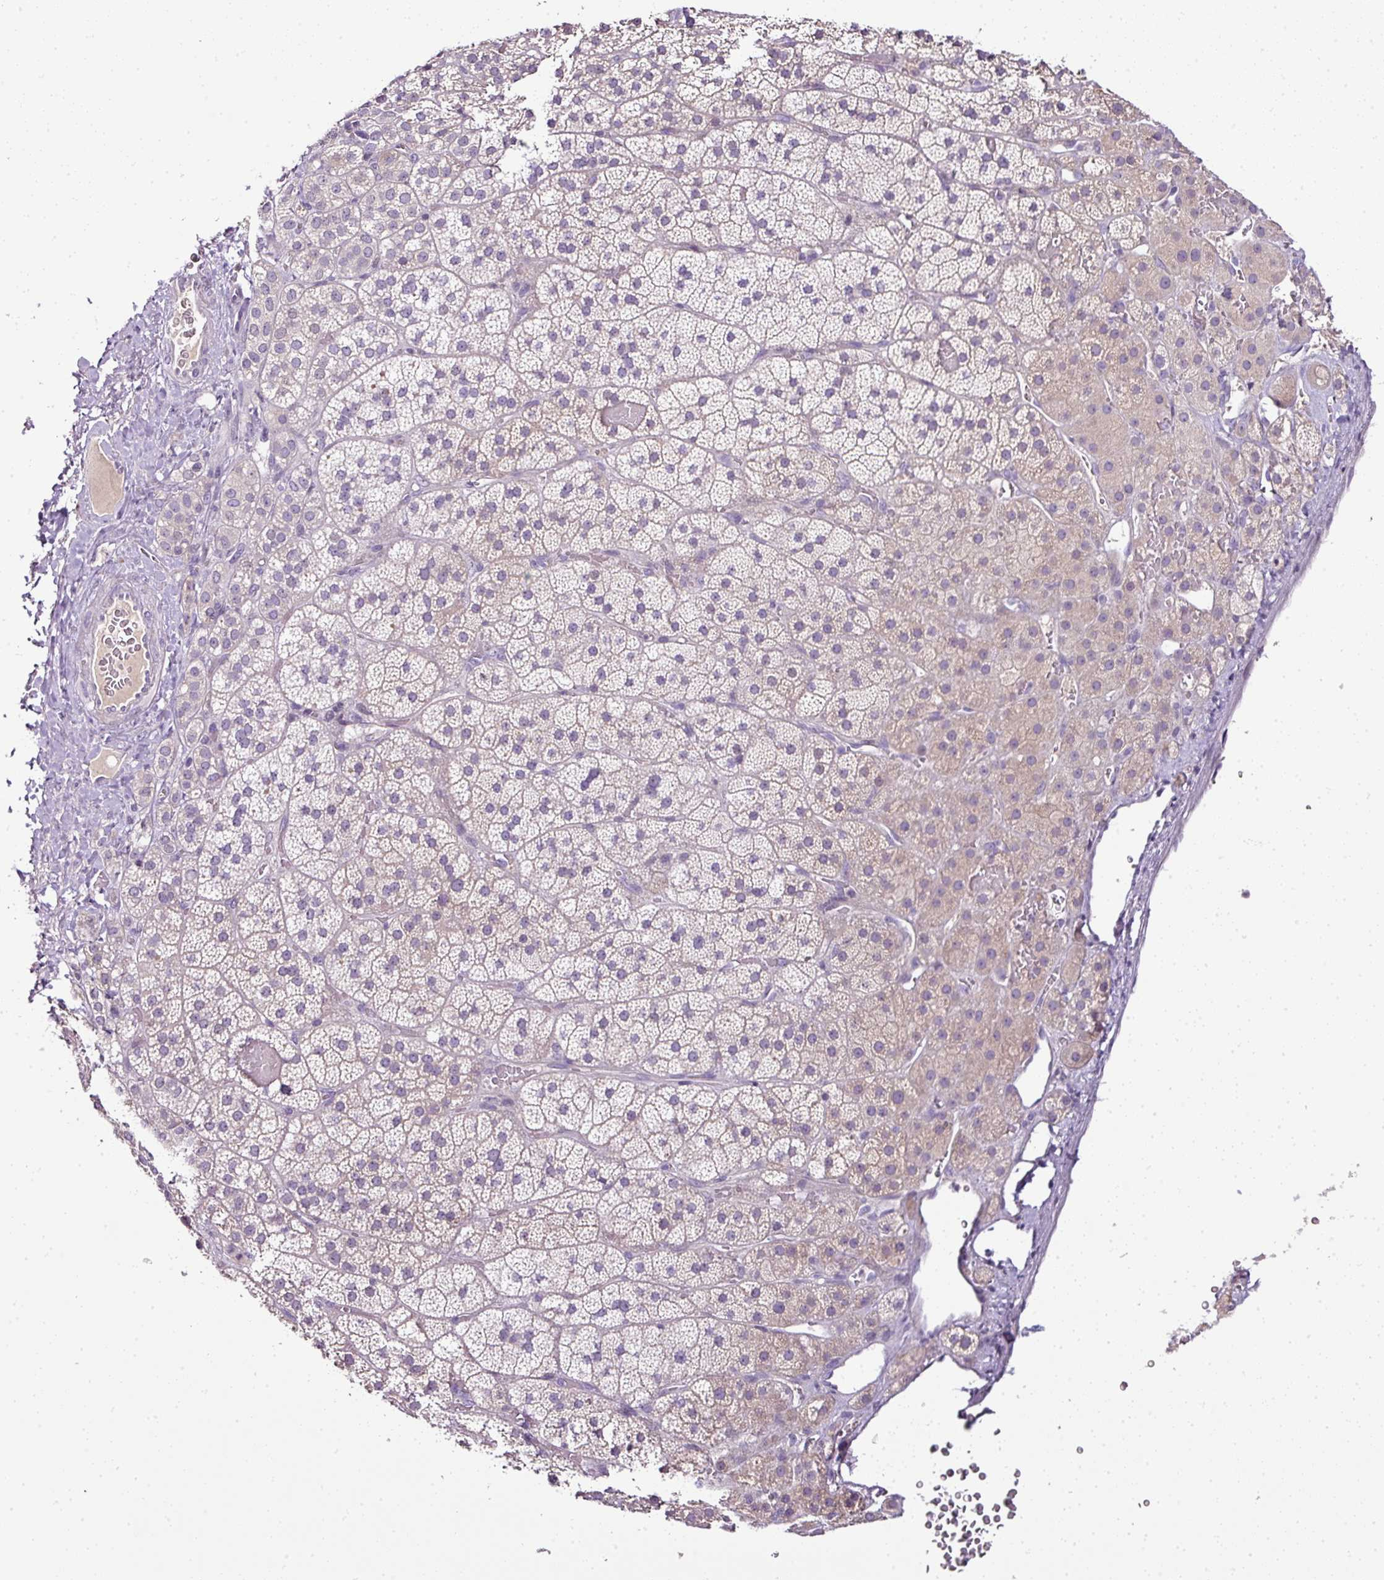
{"staining": {"intensity": "moderate", "quantity": "<25%", "location": "cytoplasmic/membranous"}, "tissue": "adrenal gland", "cell_type": "Glandular cells", "image_type": "normal", "snomed": [{"axis": "morphology", "description": "Normal tissue, NOS"}, {"axis": "topography", "description": "Adrenal gland"}], "caption": "Immunohistochemistry (DAB) staining of benign human adrenal gland shows moderate cytoplasmic/membranous protein expression in about <25% of glandular cells.", "gene": "TEX30", "patient": {"sex": "male", "age": 57}}